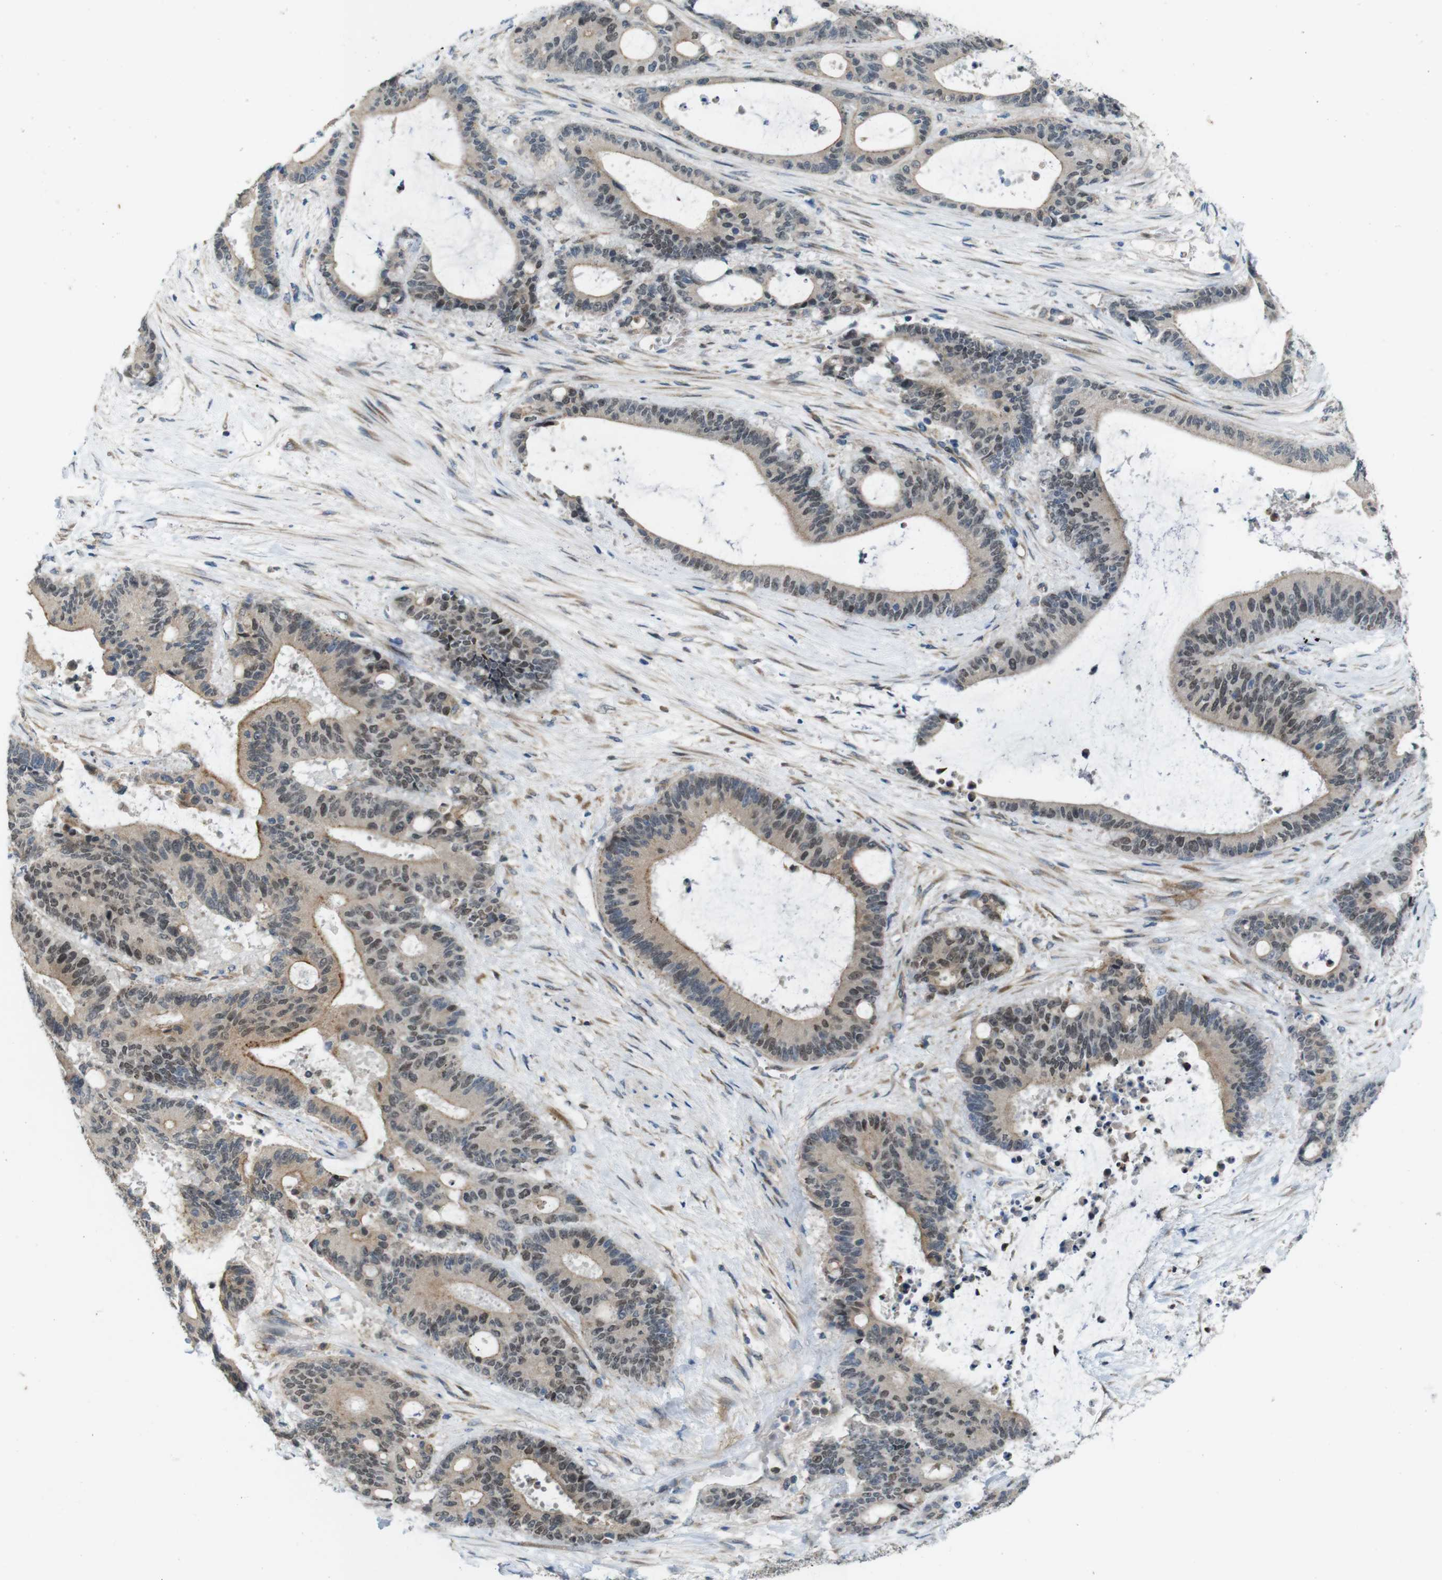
{"staining": {"intensity": "weak", "quantity": ">75%", "location": "cytoplasmic/membranous,nuclear"}, "tissue": "liver cancer", "cell_type": "Tumor cells", "image_type": "cancer", "snomed": [{"axis": "morphology", "description": "Normal tissue, NOS"}, {"axis": "morphology", "description": "Cholangiocarcinoma"}, {"axis": "topography", "description": "Liver"}, {"axis": "topography", "description": "Peripheral nerve tissue"}], "caption": "Liver cancer (cholangiocarcinoma) stained with DAB IHC displays low levels of weak cytoplasmic/membranous and nuclear staining in about >75% of tumor cells.", "gene": "SKI", "patient": {"sex": "female", "age": 73}}